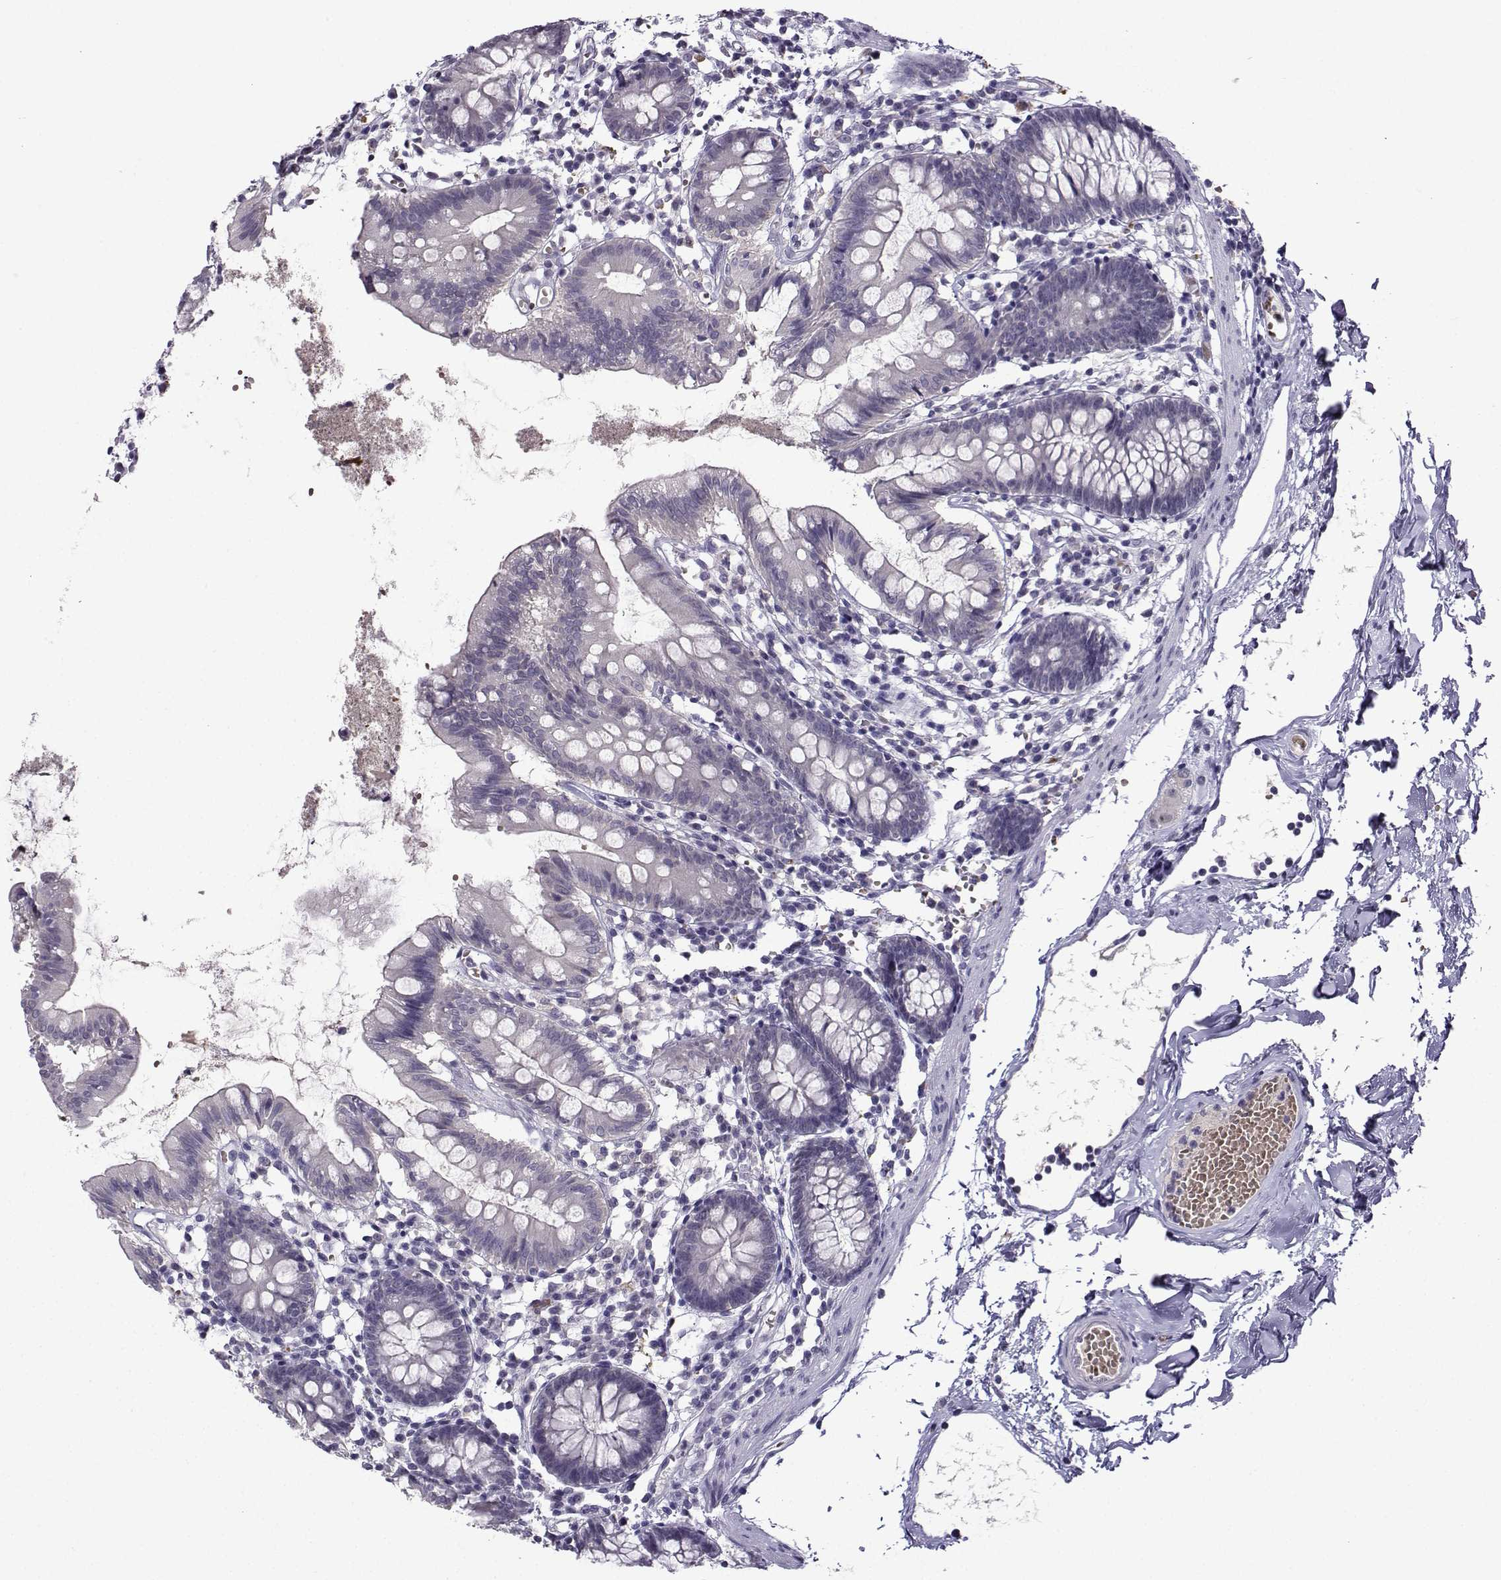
{"staining": {"intensity": "negative", "quantity": "none", "location": "none"}, "tissue": "small intestine", "cell_type": "Glandular cells", "image_type": "normal", "snomed": [{"axis": "morphology", "description": "Normal tissue, NOS"}, {"axis": "topography", "description": "Small intestine"}], "caption": "Small intestine stained for a protein using immunohistochemistry (IHC) exhibits no positivity glandular cells.", "gene": "LRFN2", "patient": {"sex": "female", "age": 90}}